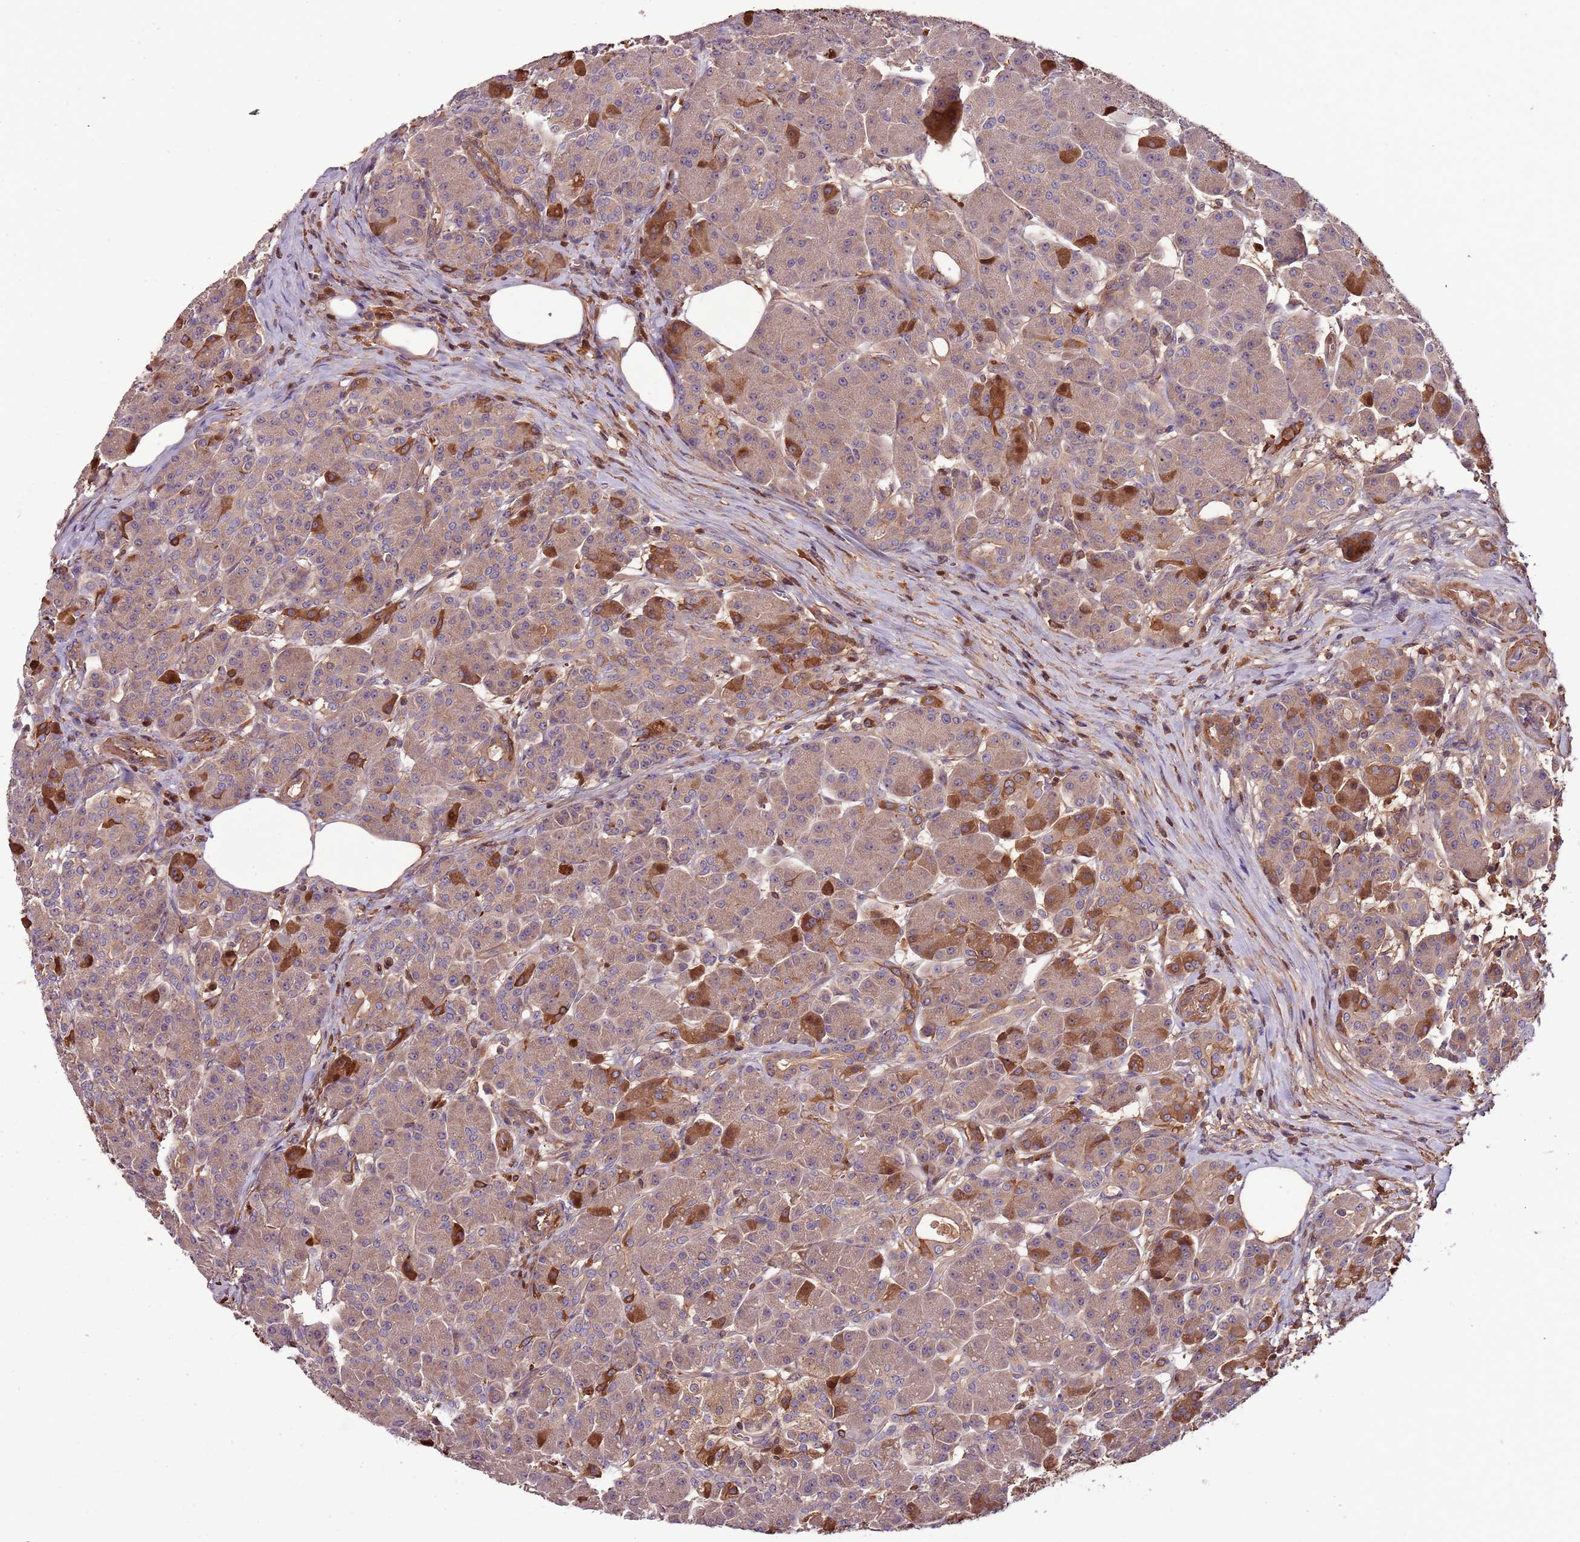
{"staining": {"intensity": "moderate", "quantity": ">75%", "location": "cytoplasmic/membranous"}, "tissue": "pancreas", "cell_type": "Exocrine glandular cells", "image_type": "normal", "snomed": [{"axis": "morphology", "description": "Normal tissue, NOS"}, {"axis": "topography", "description": "Pancreas"}], "caption": "Moderate cytoplasmic/membranous protein expression is identified in approximately >75% of exocrine glandular cells in pancreas. (DAB (3,3'-diaminobenzidine) = brown stain, brightfield microscopy at high magnification).", "gene": "DENR", "patient": {"sex": "male", "age": 63}}